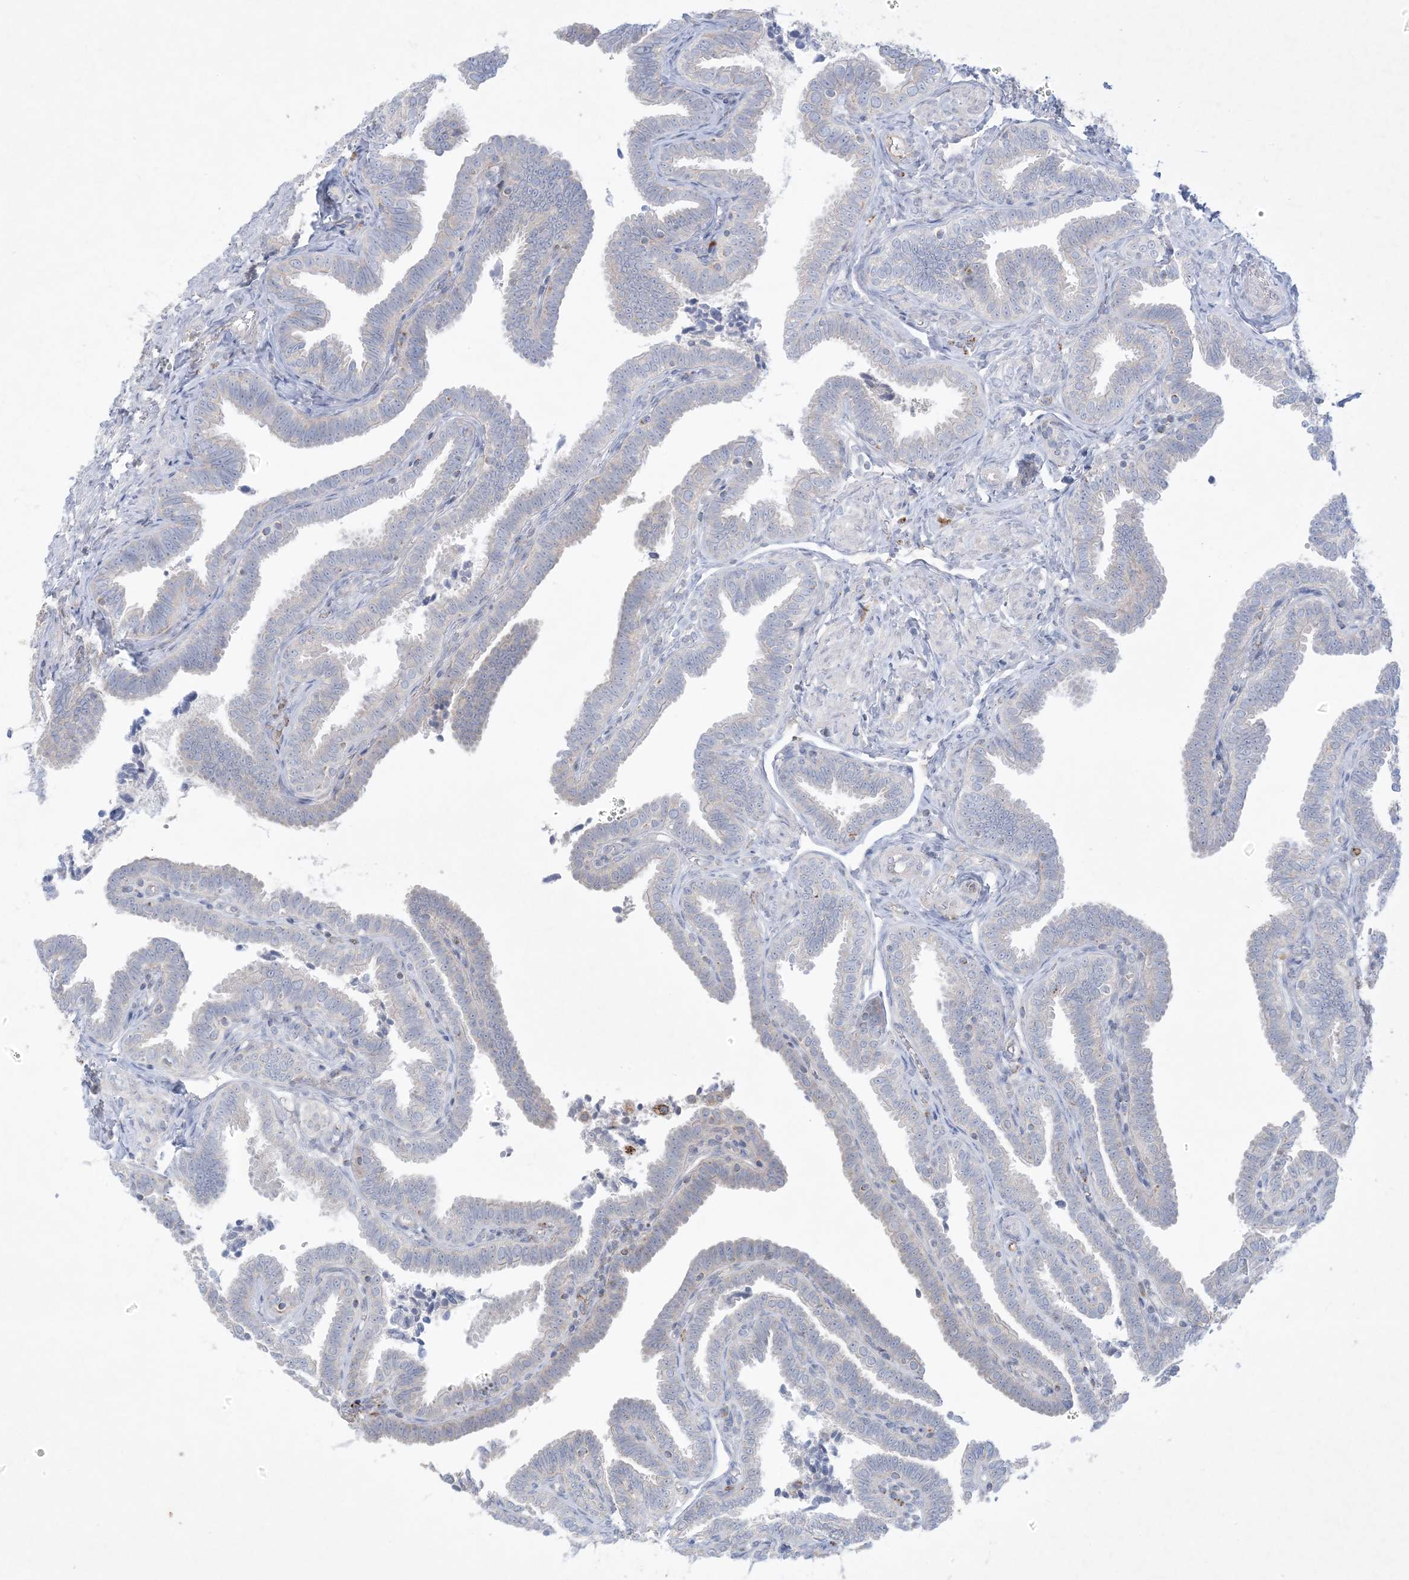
{"staining": {"intensity": "negative", "quantity": "none", "location": "none"}, "tissue": "fallopian tube", "cell_type": "Glandular cells", "image_type": "normal", "snomed": [{"axis": "morphology", "description": "Normal tissue, NOS"}, {"axis": "topography", "description": "Fallopian tube"}], "caption": "IHC photomicrograph of unremarkable fallopian tube stained for a protein (brown), which reveals no staining in glandular cells. (Stains: DAB (3,3'-diaminobenzidine) immunohistochemistry (IHC) with hematoxylin counter stain, Microscopy: brightfield microscopy at high magnification).", "gene": "KCTD6", "patient": {"sex": "female", "age": 39}}